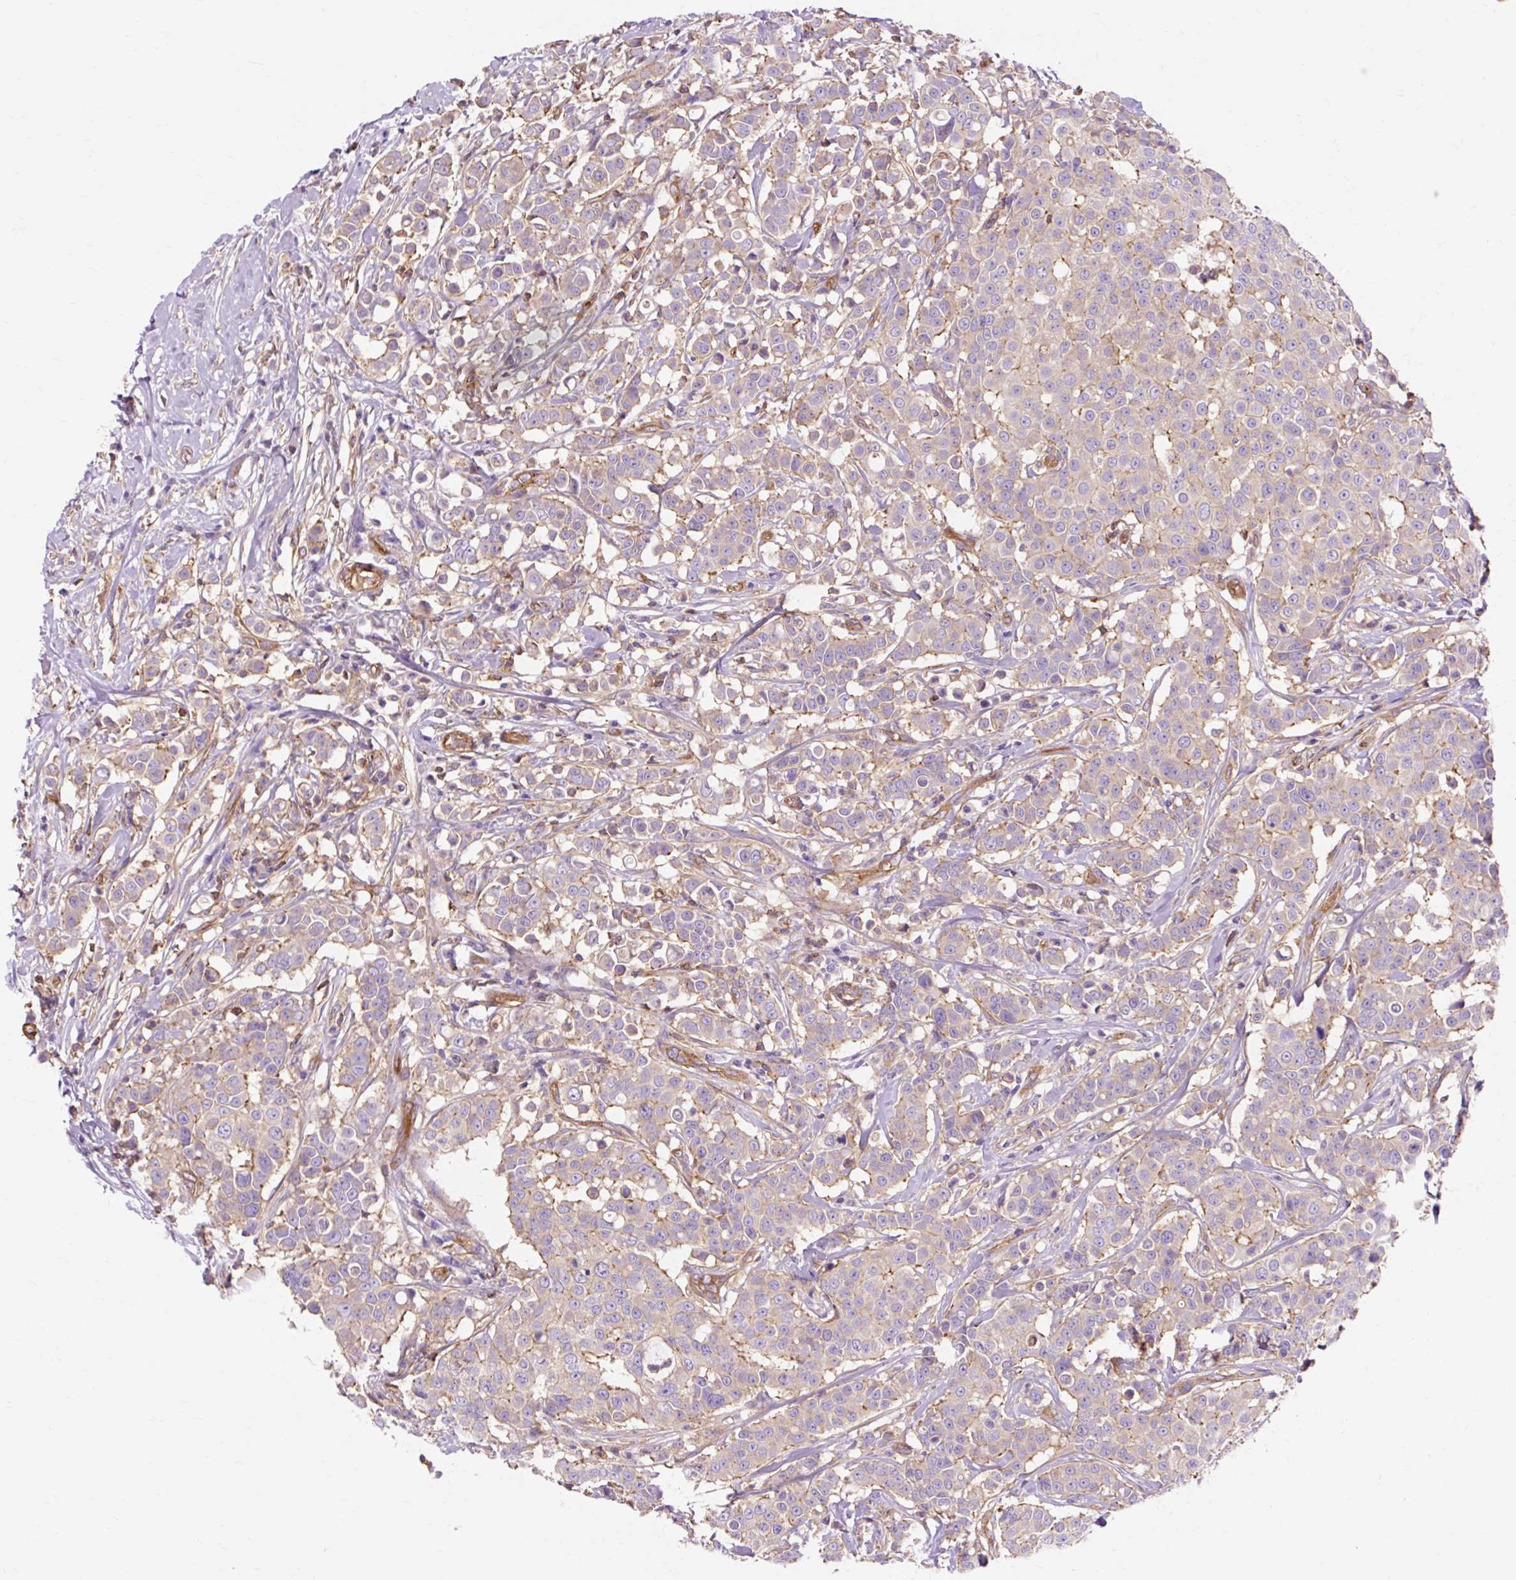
{"staining": {"intensity": "weak", "quantity": "<25%", "location": "cytoplasmic/membranous"}, "tissue": "breast cancer", "cell_type": "Tumor cells", "image_type": "cancer", "snomed": [{"axis": "morphology", "description": "Duct carcinoma"}, {"axis": "topography", "description": "Breast"}], "caption": "This is an immunohistochemistry (IHC) histopathology image of human breast invasive ductal carcinoma. There is no expression in tumor cells.", "gene": "TBC1D2B", "patient": {"sex": "female", "age": 27}}